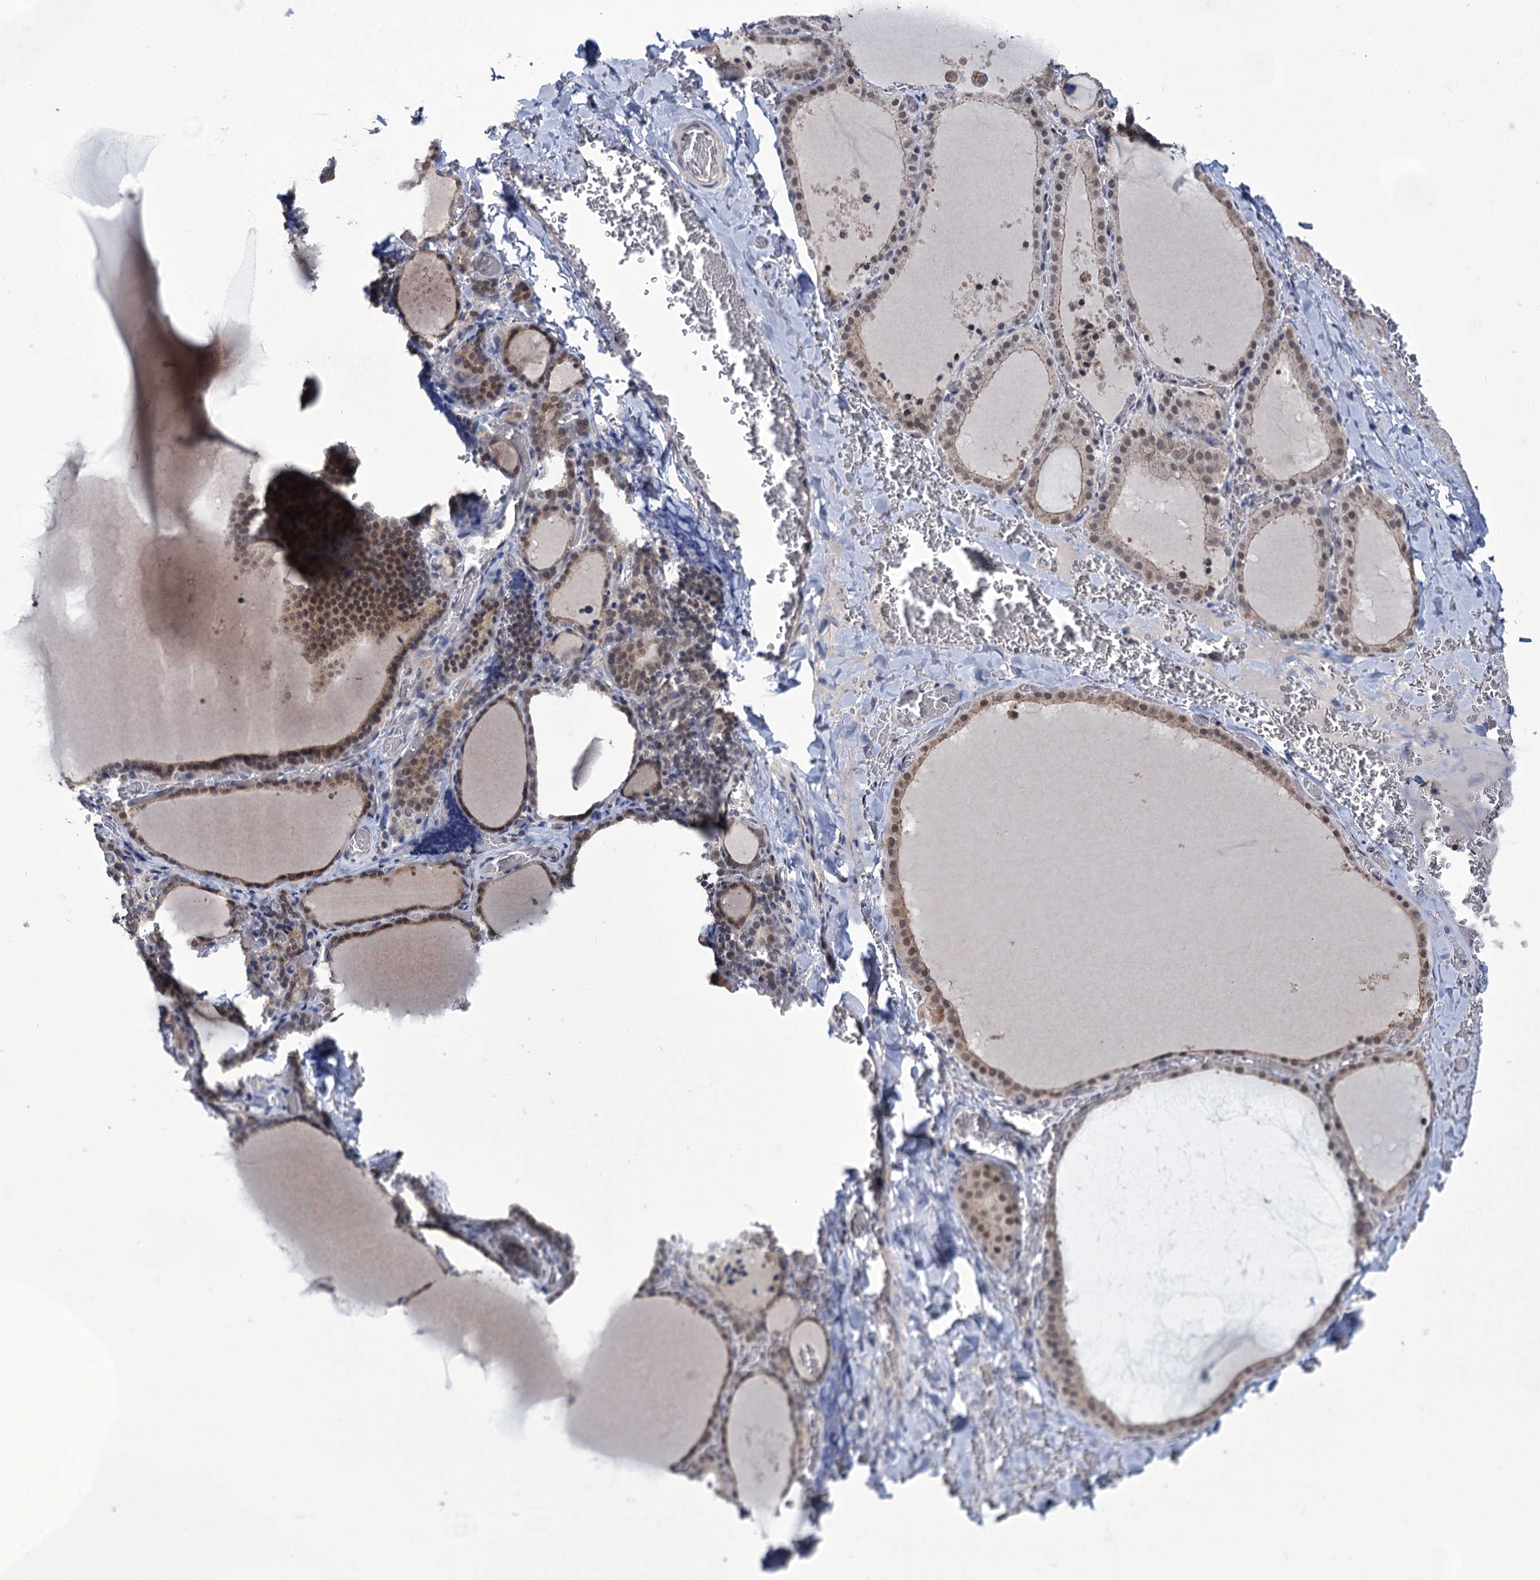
{"staining": {"intensity": "moderate", "quantity": "<25%", "location": "cytoplasmic/membranous,nuclear"}, "tissue": "thyroid gland", "cell_type": "Glandular cells", "image_type": "normal", "snomed": [{"axis": "morphology", "description": "Normal tissue, NOS"}, {"axis": "topography", "description": "Thyroid gland"}], "caption": "The photomicrograph shows staining of normal thyroid gland, revealing moderate cytoplasmic/membranous,nuclear protein staining (brown color) within glandular cells. The staining is performed using DAB brown chromogen to label protein expression. The nuclei are counter-stained blue using hematoxylin.", "gene": "TTC17", "patient": {"sex": "female", "age": 39}}